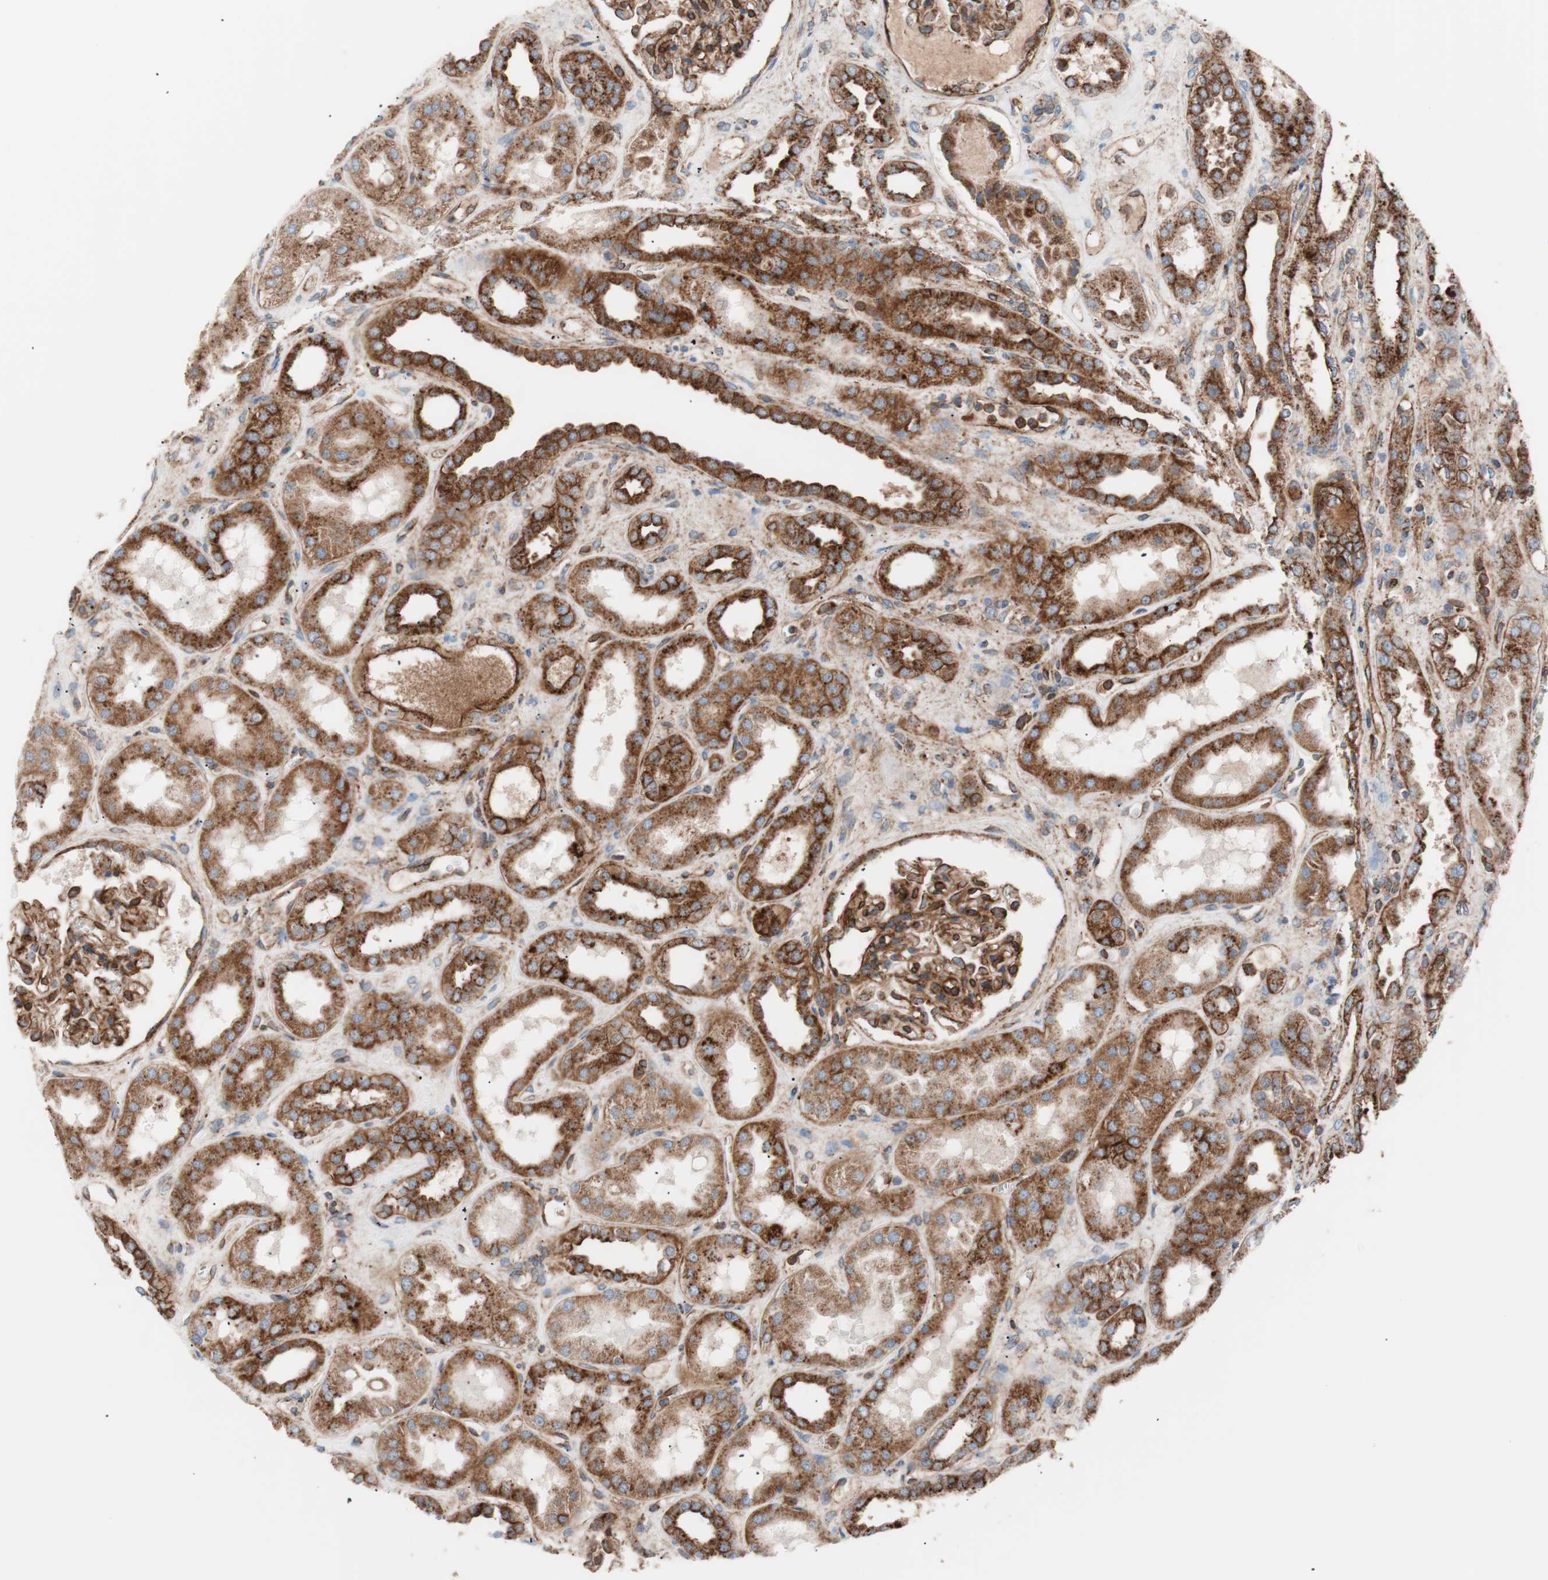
{"staining": {"intensity": "strong", "quantity": ">75%", "location": "cytoplasmic/membranous"}, "tissue": "kidney", "cell_type": "Cells in glomeruli", "image_type": "normal", "snomed": [{"axis": "morphology", "description": "Normal tissue, NOS"}, {"axis": "topography", "description": "Kidney"}], "caption": "Immunohistochemical staining of normal human kidney displays >75% levels of strong cytoplasmic/membranous protein positivity in approximately >75% of cells in glomeruli.", "gene": "FLOT2", "patient": {"sex": "male", "age": 59}}